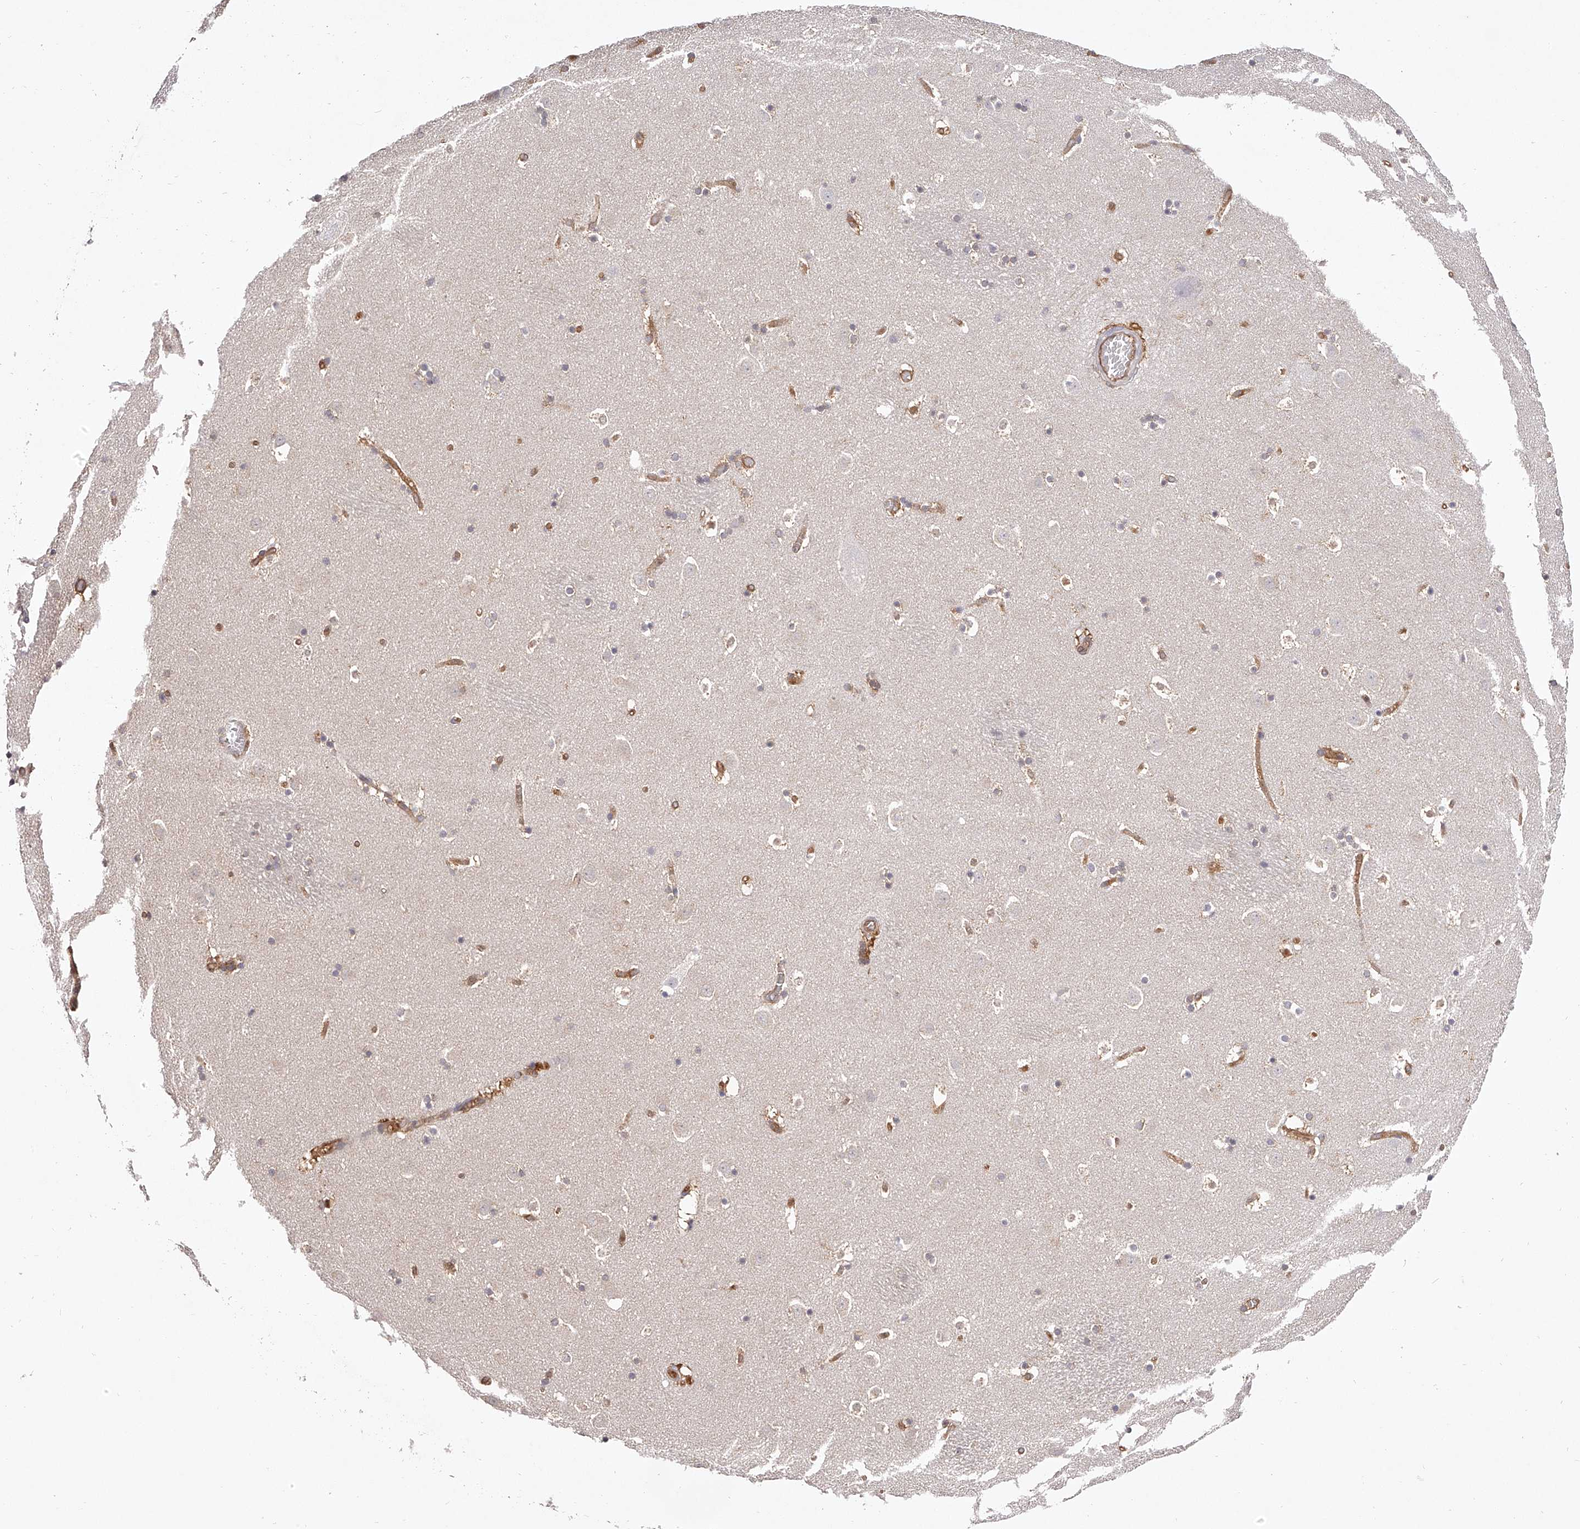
{"staining": {"intensity": "weak", "quantity": "<25%", "location": "cytoplasmic/membranous"}, "tissue": "caudate", "cell_type": "Glial cells", "image_type": "normal", "snomed": [{"axis": "morphology", "description": "Normal tissue, NOS"}, {"axis": "topography", "description": "Lateral ventricle wall"}], "caption": "An image of human caudate is negative for staining in glial cells. (DAB (3,3'-diaminobenzidine) immunohistochemistry, high magnification).", "gene": "LAP3", "patient": {"sex": "male", "age": 45}}